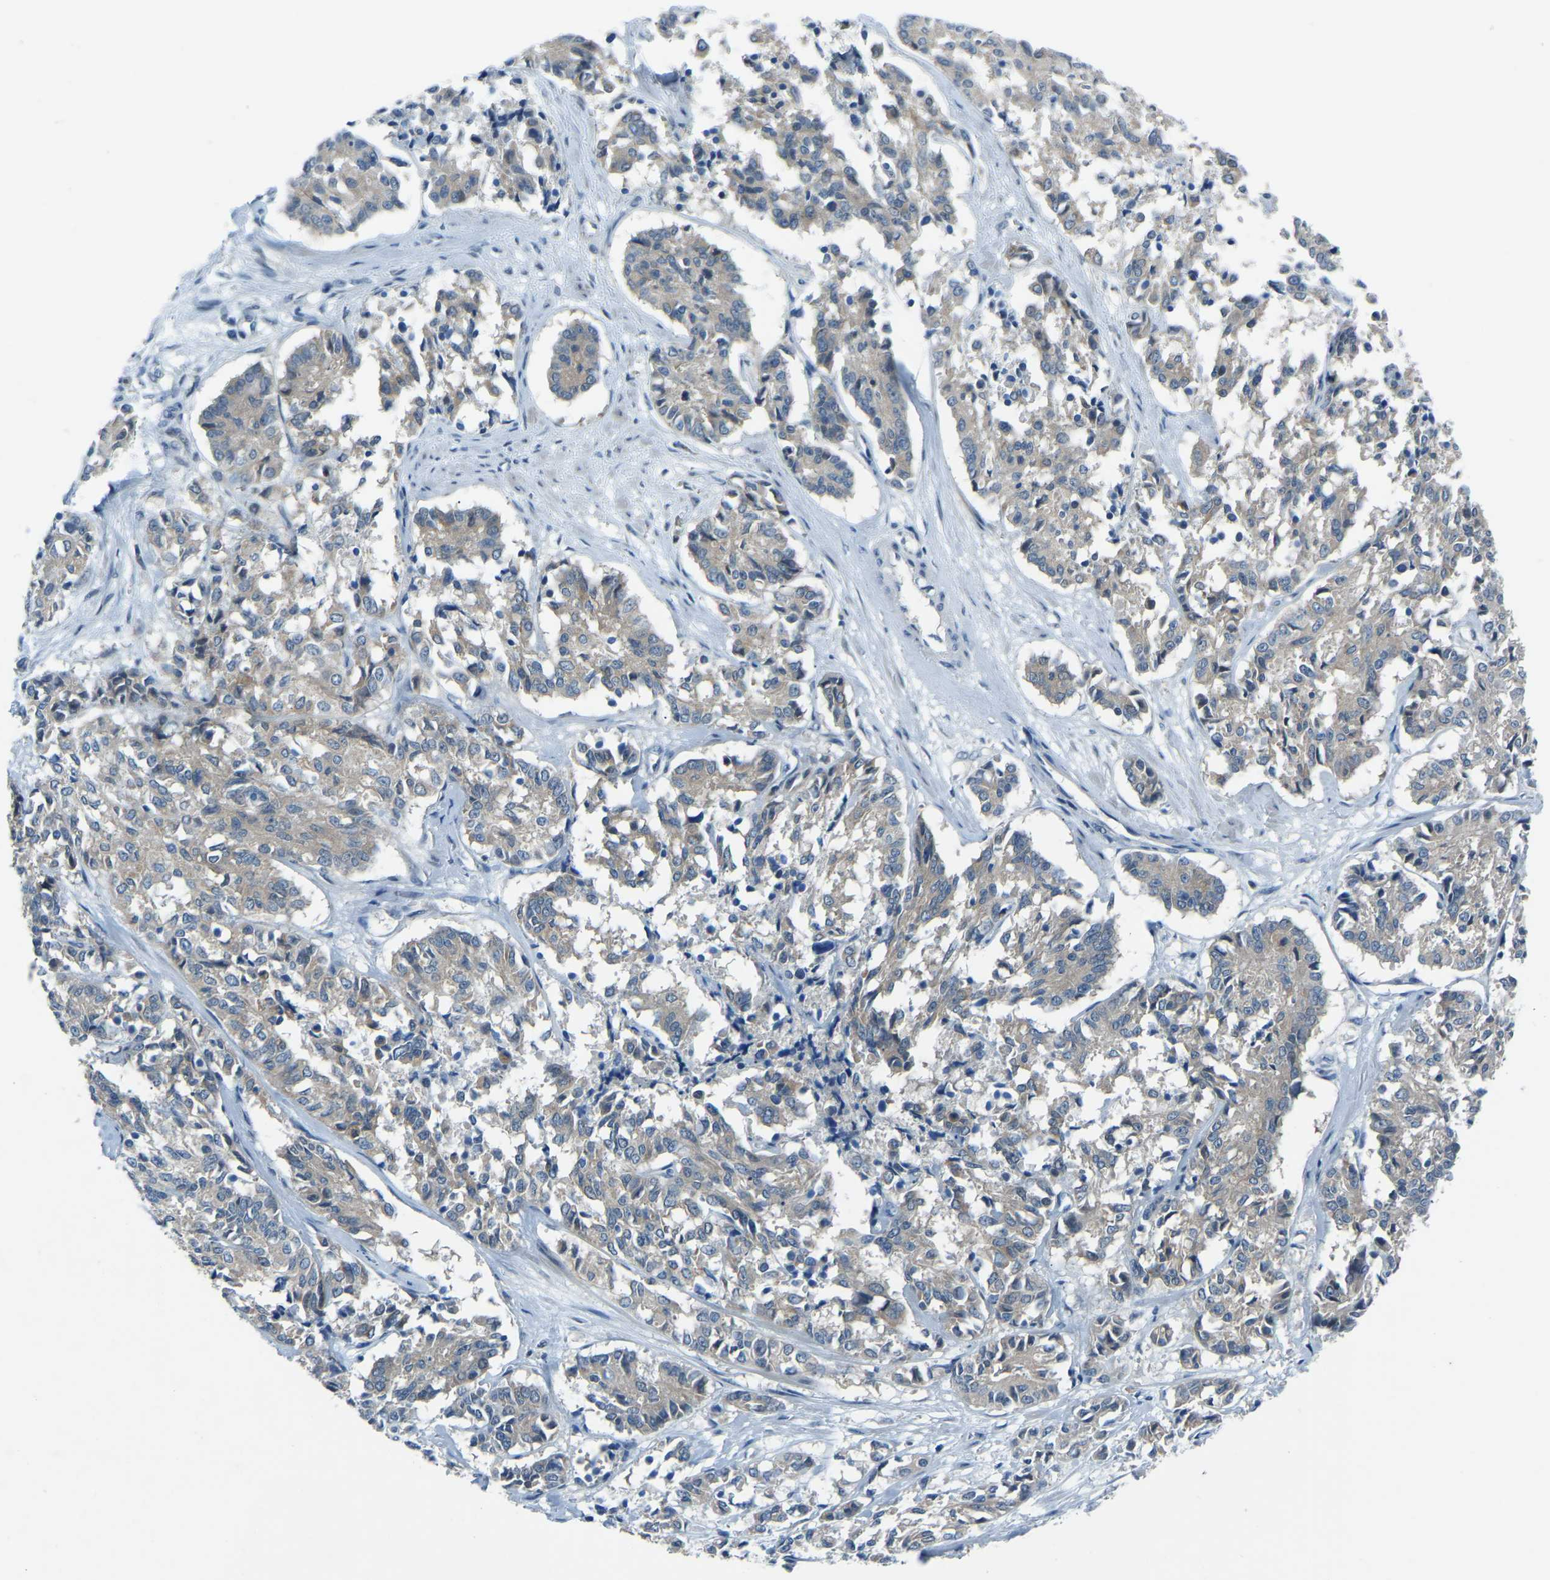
{"staining": {"intensity": "weak", "quantity": "<25%", "location": "cytoplasmic/membranous"}, "tissue": "cervical cancer", "cell_type": "Tumor cells", "image_type": "cancer", "snomed": [{"axis": "morphology", "description": "Squamous cell carcinoma, NOS"}, {"axis": "topography", "description": "Cervix"}], "caption": "Immunohistochemistry (IHC) image of cervical squamous cell carcinoma stained for a protein (brown), which displays no expression in tumor cells.", "gene": "XIRP1", "patient": {"sex": "female", "age": 35}}